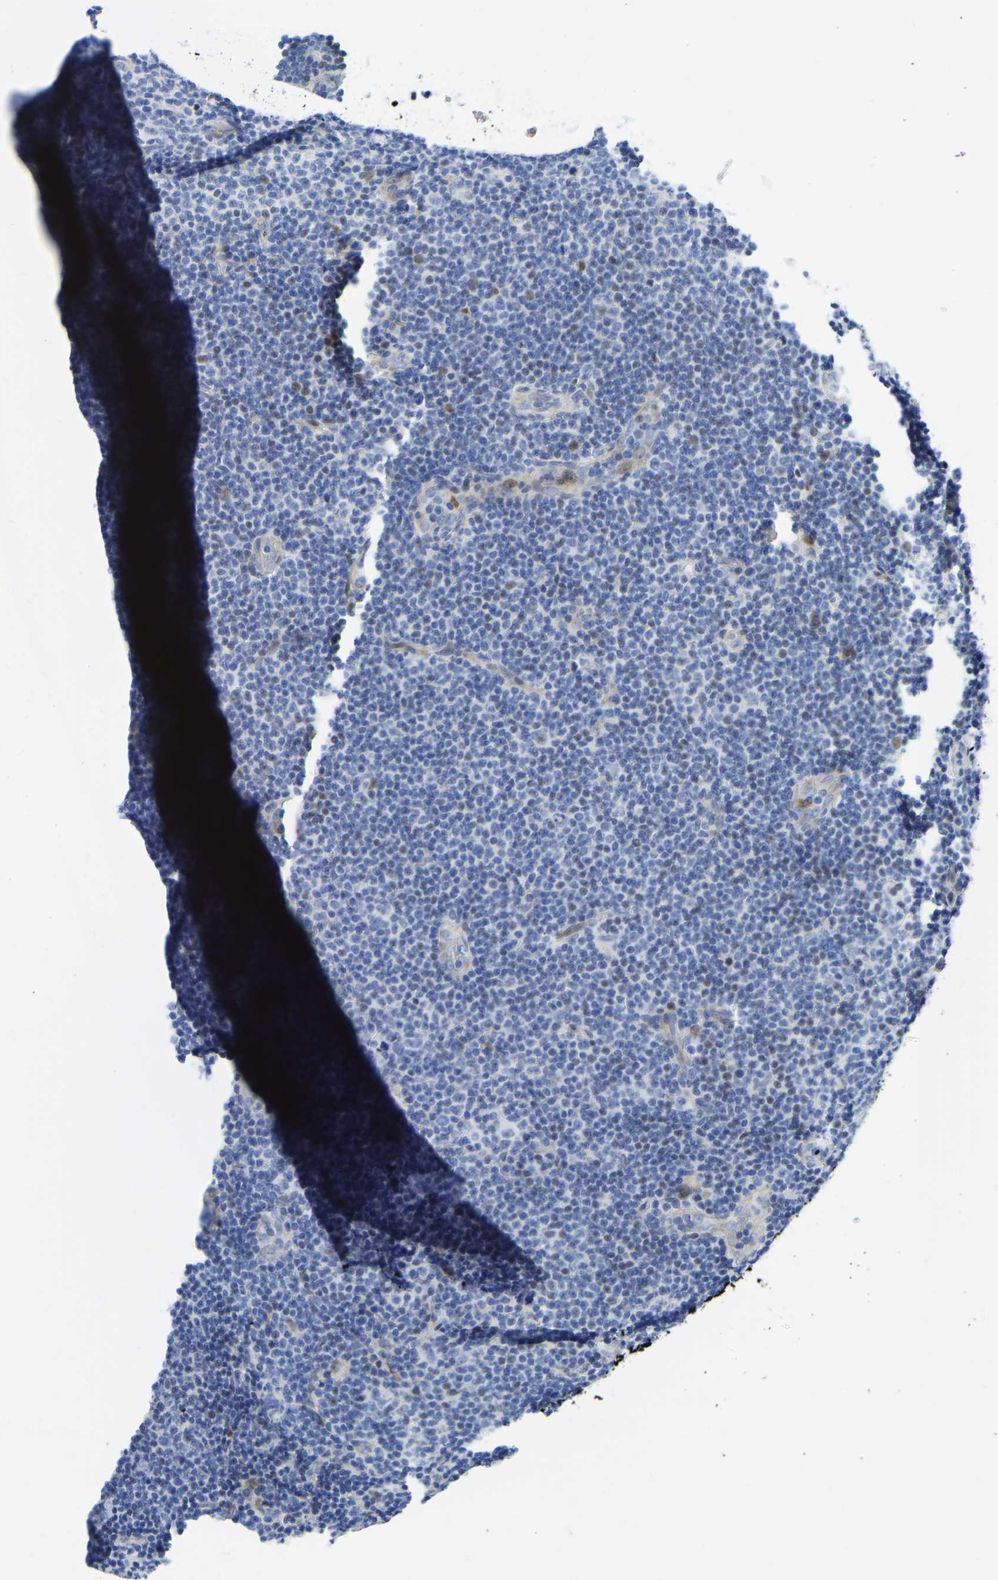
{"staining": {"intensity": "negative", "quantity": "none", "location": "none"}, "tissue": "lymphoma", "cell_type": "Tumor cells", "image_type": "cancer", "snomed": [{"axis": "morphology", "description": "Malignant lymphoma, non-Hodgkin's type, Low grade"}, {"axis": "topography", "description": "Lymph node"}], "caption": "Histopathology image shows no protein staining in tumor cells of low-grade malignant lymphoma, non-Hodgkin's type tissue. The staining was performed using DAB to visualize the protein expression in brown, while the nuclei were stained in blue with hematoxylin (Magnification: 20x).", "gene": "HDAC5", "patient": {"sex": "male", "age": 83}}